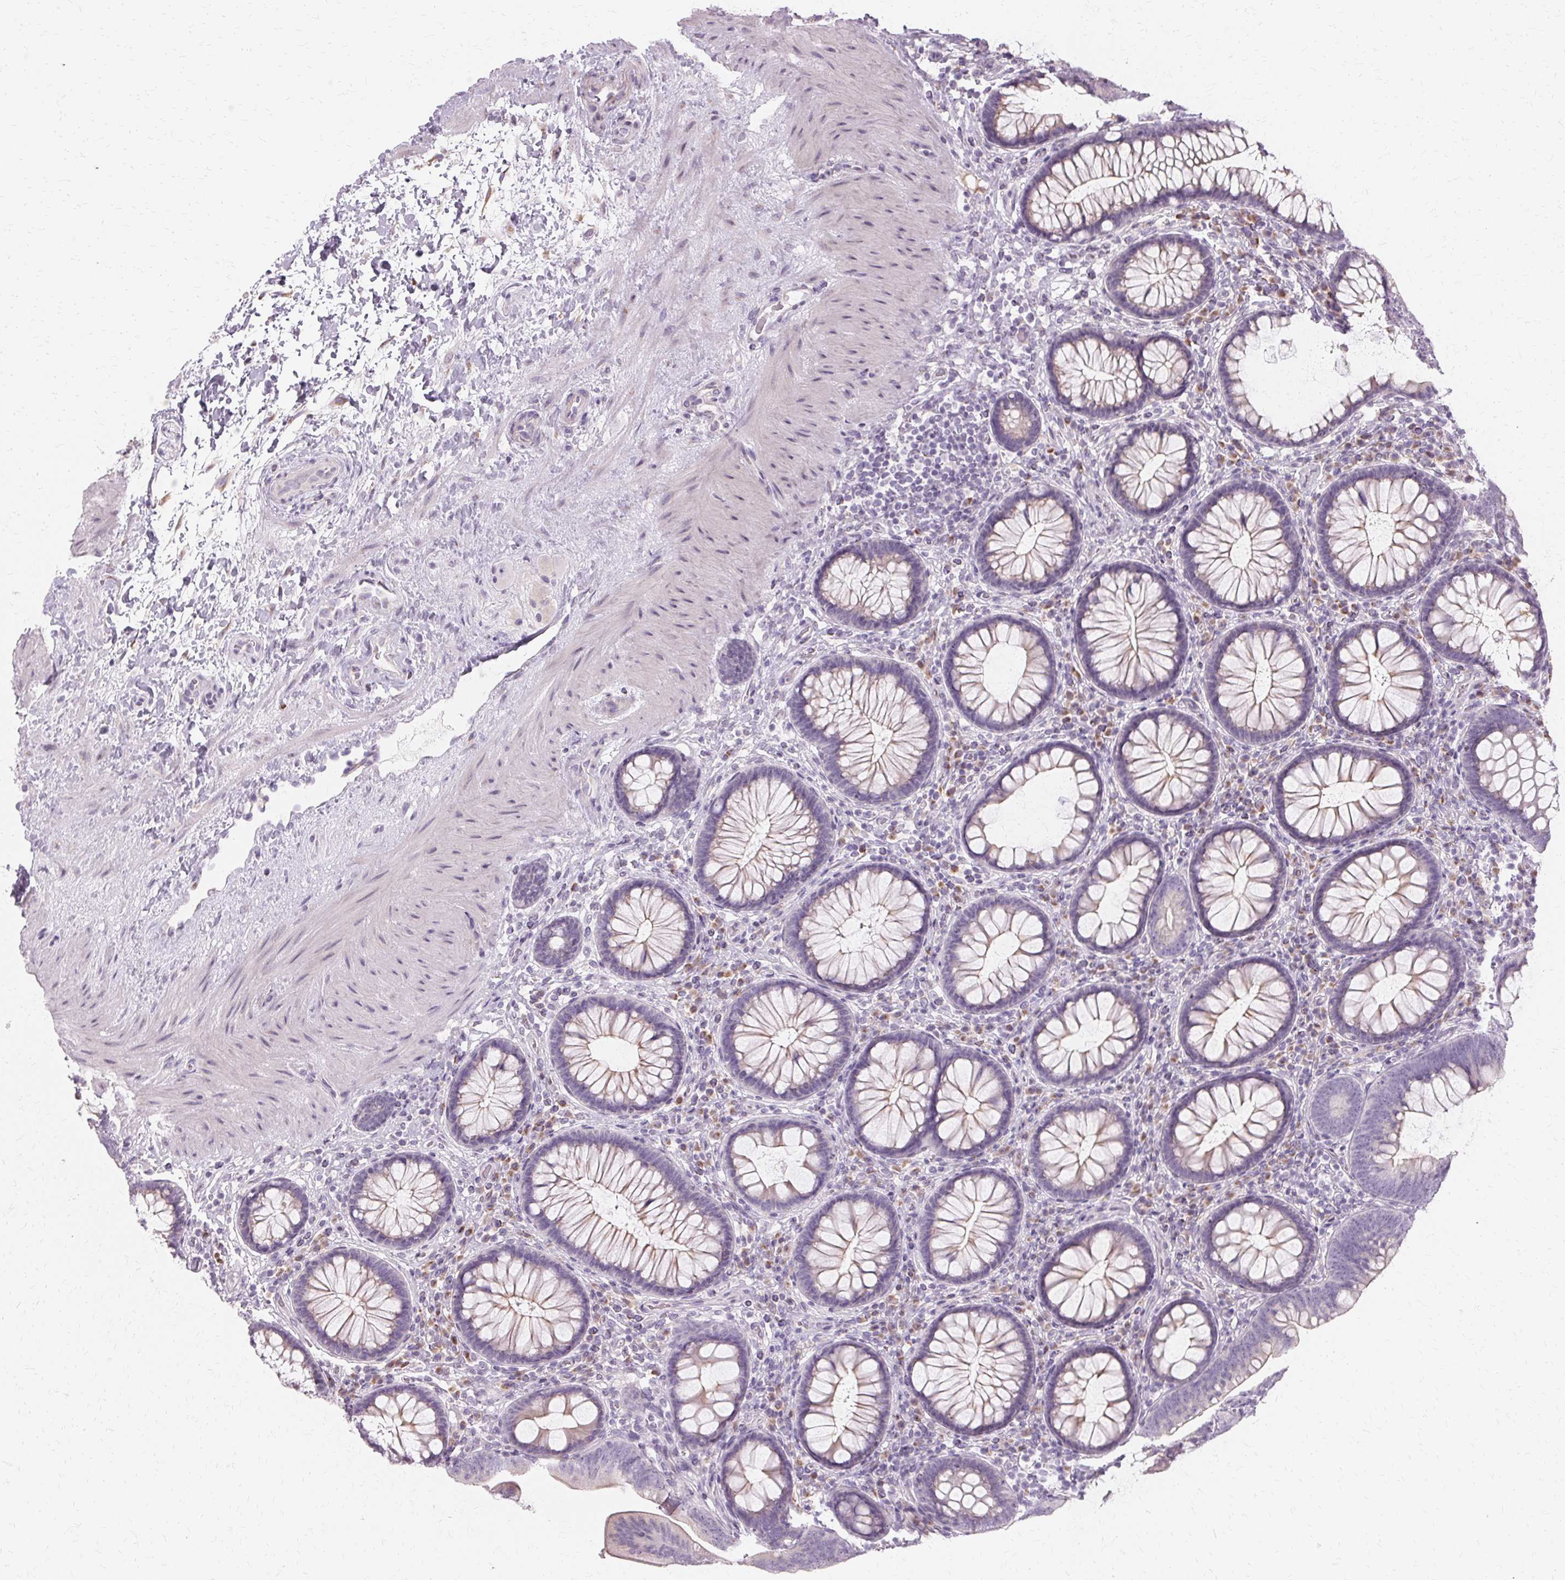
{"staining": {"intensity": "negative", "quantity": "none", "location": "none"}, "tissue": "colon", "cell_type": "Endothelial cells", "image_type": "normal", "snomed": [{"axis": "morphology", "description": "Normal tissue, NOS"}, {"axis": "morphology", "description": "Adenoma, NOS"}, {"axis": "topography", "description": "Soft tissue"}, {"axis": "topography", "description": "Colon"}], "caption": "High power microscopy micrograph of an immunohistochemistry histopathology image of normal colon, revealing no significant expression in endothelial cells. (Immunohistochemistry, brightfield microscopy, high magnification).", "gene": "FCRL3", "patient": {"sex": "male", "age": 47}}